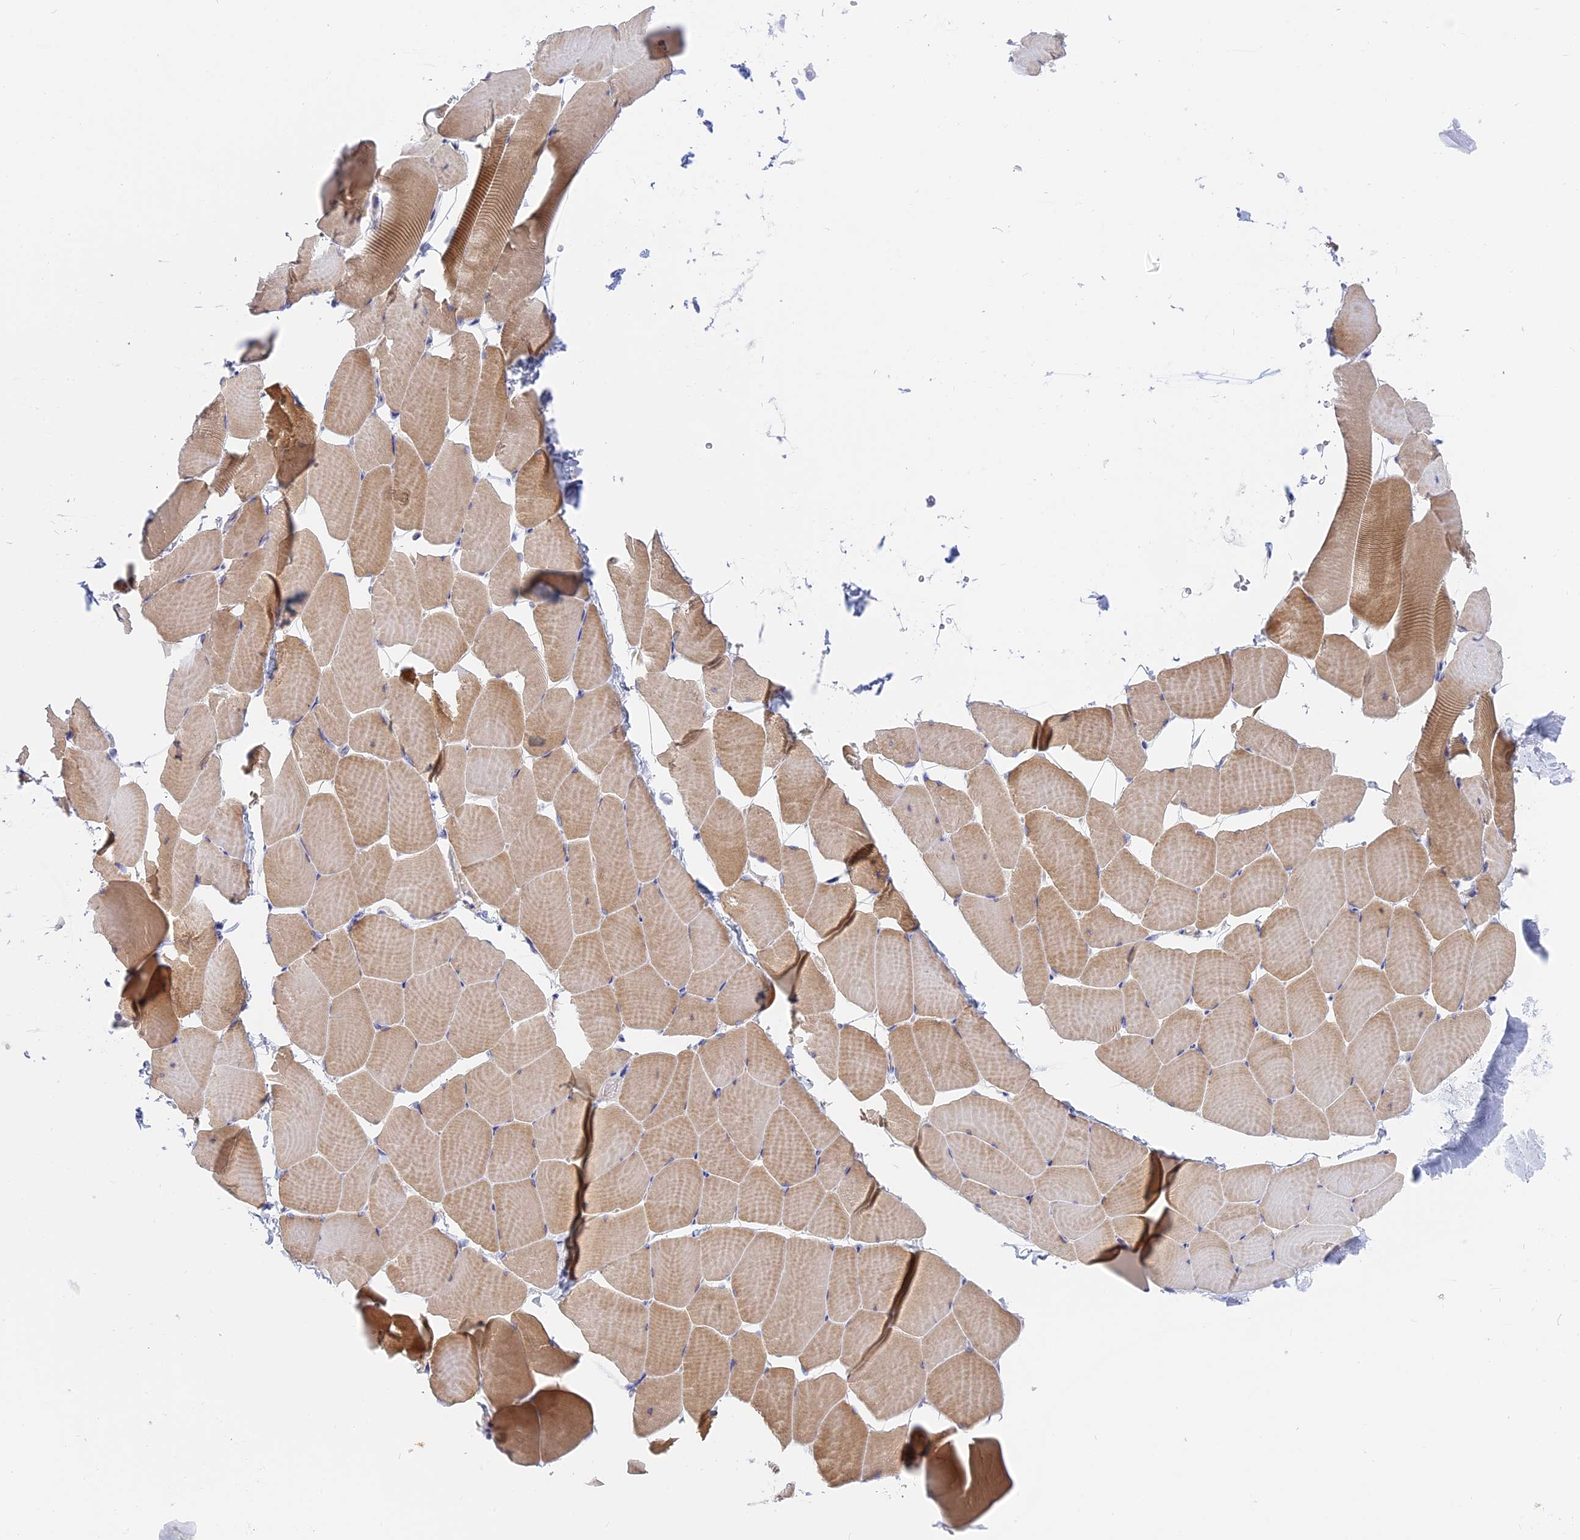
{"staining": {"intensity": "moderate", "quantity": "25%-75%", "location": "cytoplasmic/membranous"}, "tissue": "skeletal muscle", "cell_type": "Myocytes", "image_type": "normal", "snomed": [{"axis": "morphology", "description": "Normal tissue, NOS"}, {"axis": "topography", "description": "Skeletal muscle"}], "caption": "Skeletal muscle stained for a protein exhibits moderate cytoplasmic/membranous positivity in myocytes. (Brightfield microscopy of DAB IHC at high magnification).", "gene": "GLB1L", "patient": {"sex": "male", "age": 25}}